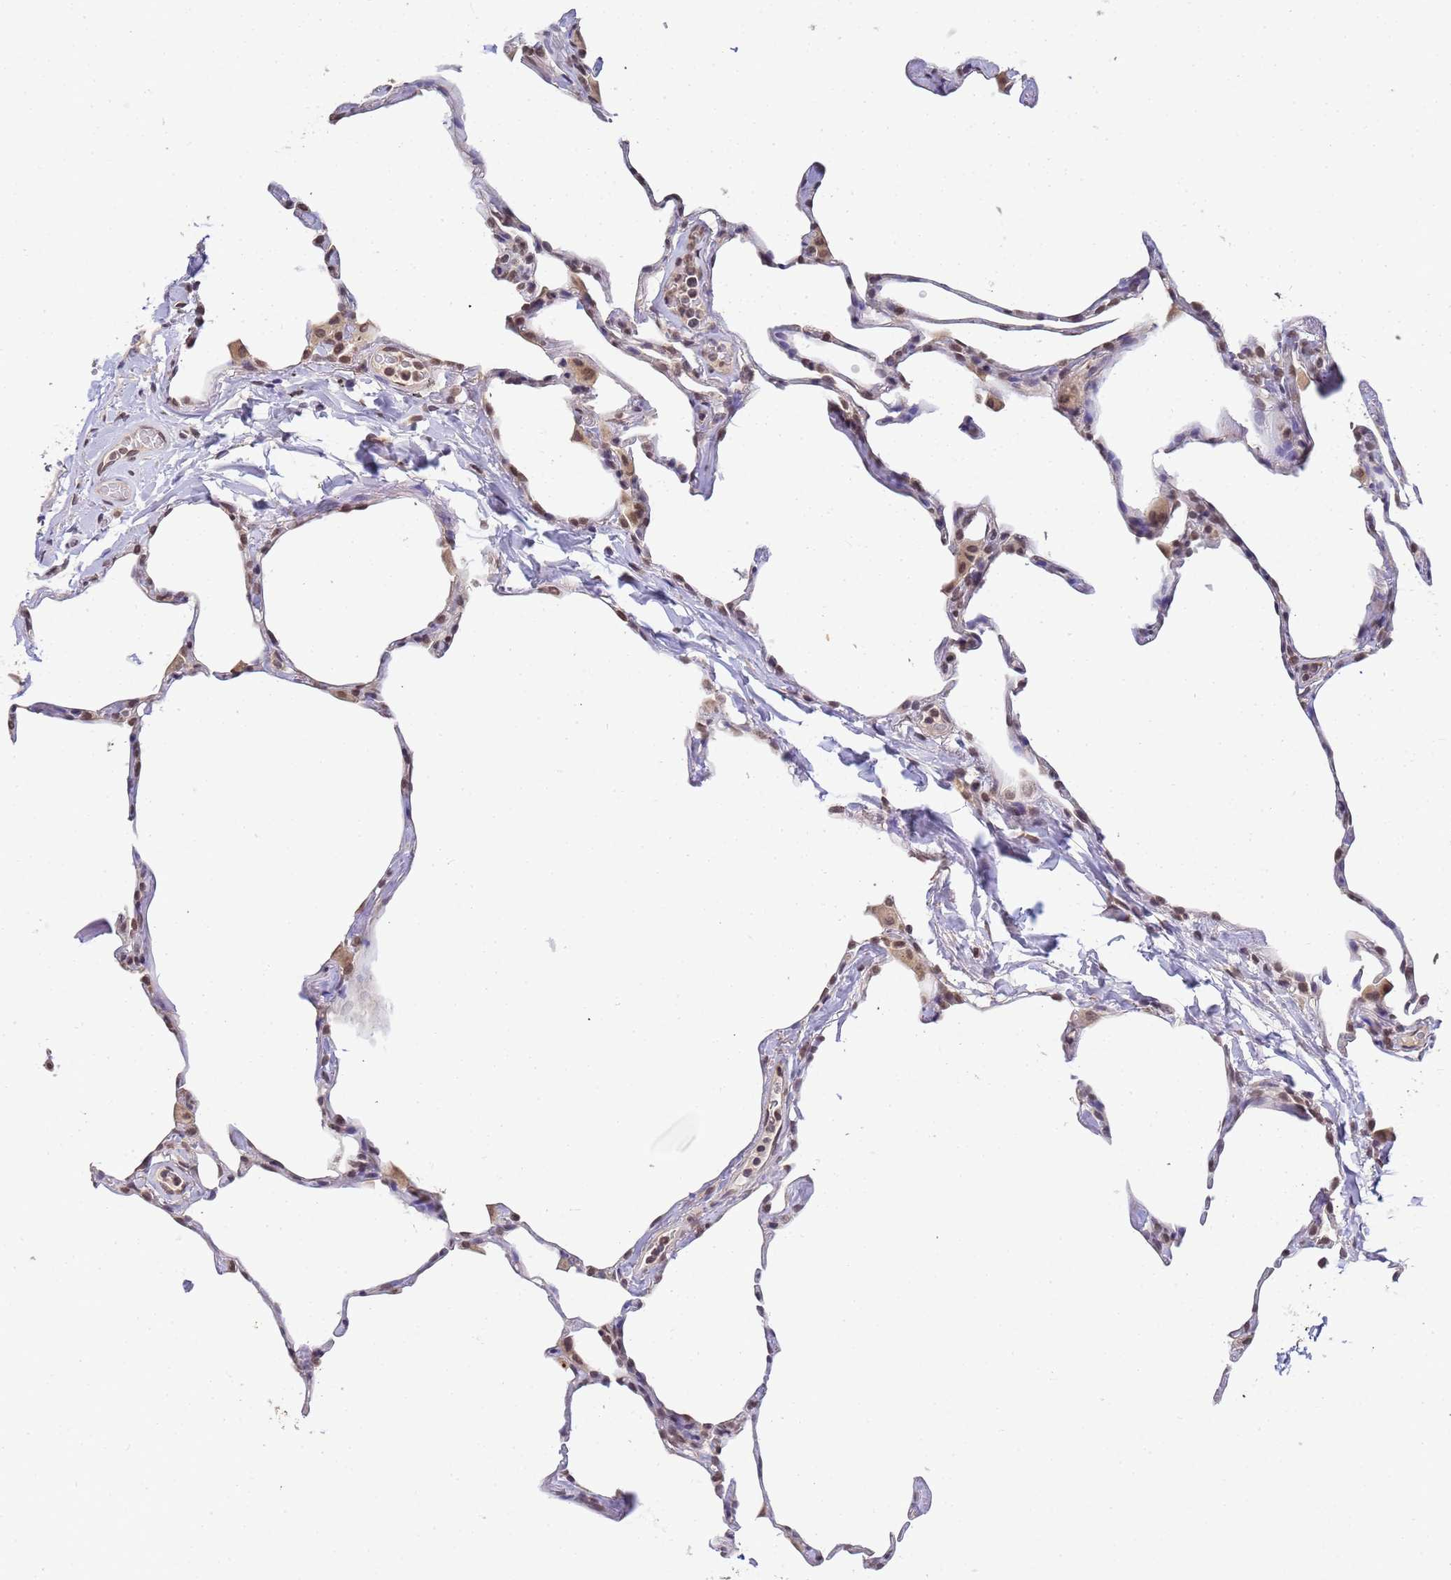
{"staining": {"intensity": "weak", "quantity": "<25%", "location": "cytoplasmic/membranous"}, "tissue": "lung", "cell_type": "Alveolar cells", "image_type": "normal", "snomed": [{"axis": "morphology", "description": "Normal tissue, NOS"}, {"axis": "topography", "description": "Lung"}], "caption": "The immunohistochemistry photomicrograph has no significant staining in alveolar cells of lung. (Stains: DAB immunohistochemistry with hematoxylin counter stain, Microscopy: brightfield microscopy at high magnification).", "gene": "MYL7", "patient": {"sex": "male", "age": 65}}